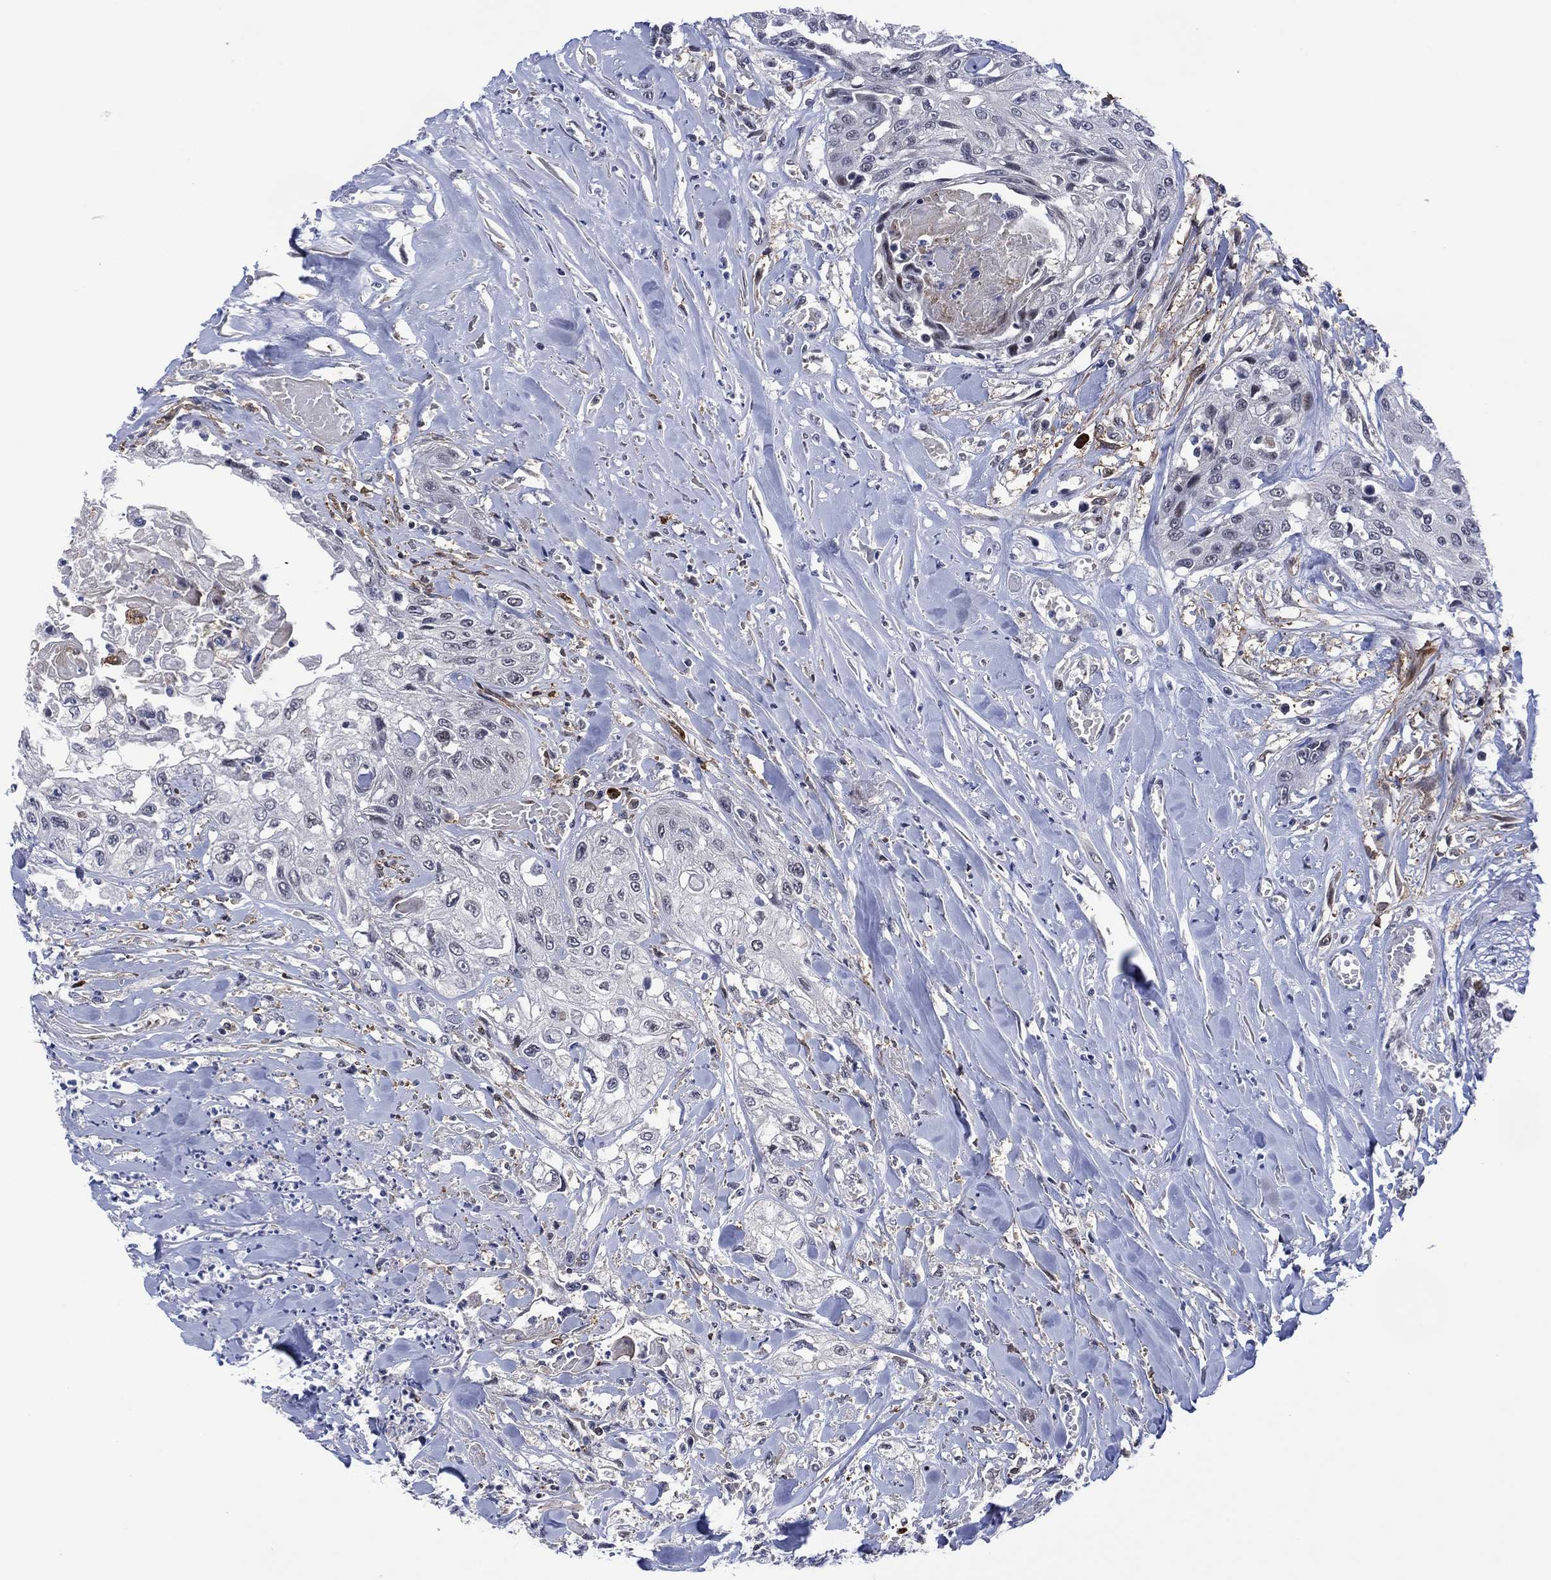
{"staining": {"intensity": "negative", "quantity": "none", "location": "none"}, "tissue": "head and neck cancer", "cell_type": "Tumor cells", "image_type": "cancer", "snomed": [{"axis": "morphology", "description": "Normal tissue, NOS"}, {"axis": "morphology", "description": "Squamous cell carcinoma, NOS"}, {"axis": "topography", "description": "Oral tissue"}, {"axis": "topography", "description": "Peripheral nerve tissue"}, {"axis": "topography", "description": "Head-Neck"}], "caption": "Human head and neck squamous cell carcinoma stained for a protein using immunohistochemistry exhibits no expression in tumor cells.", "gene": "DPP4", "patient": {"sex": "female", "age": 59}}